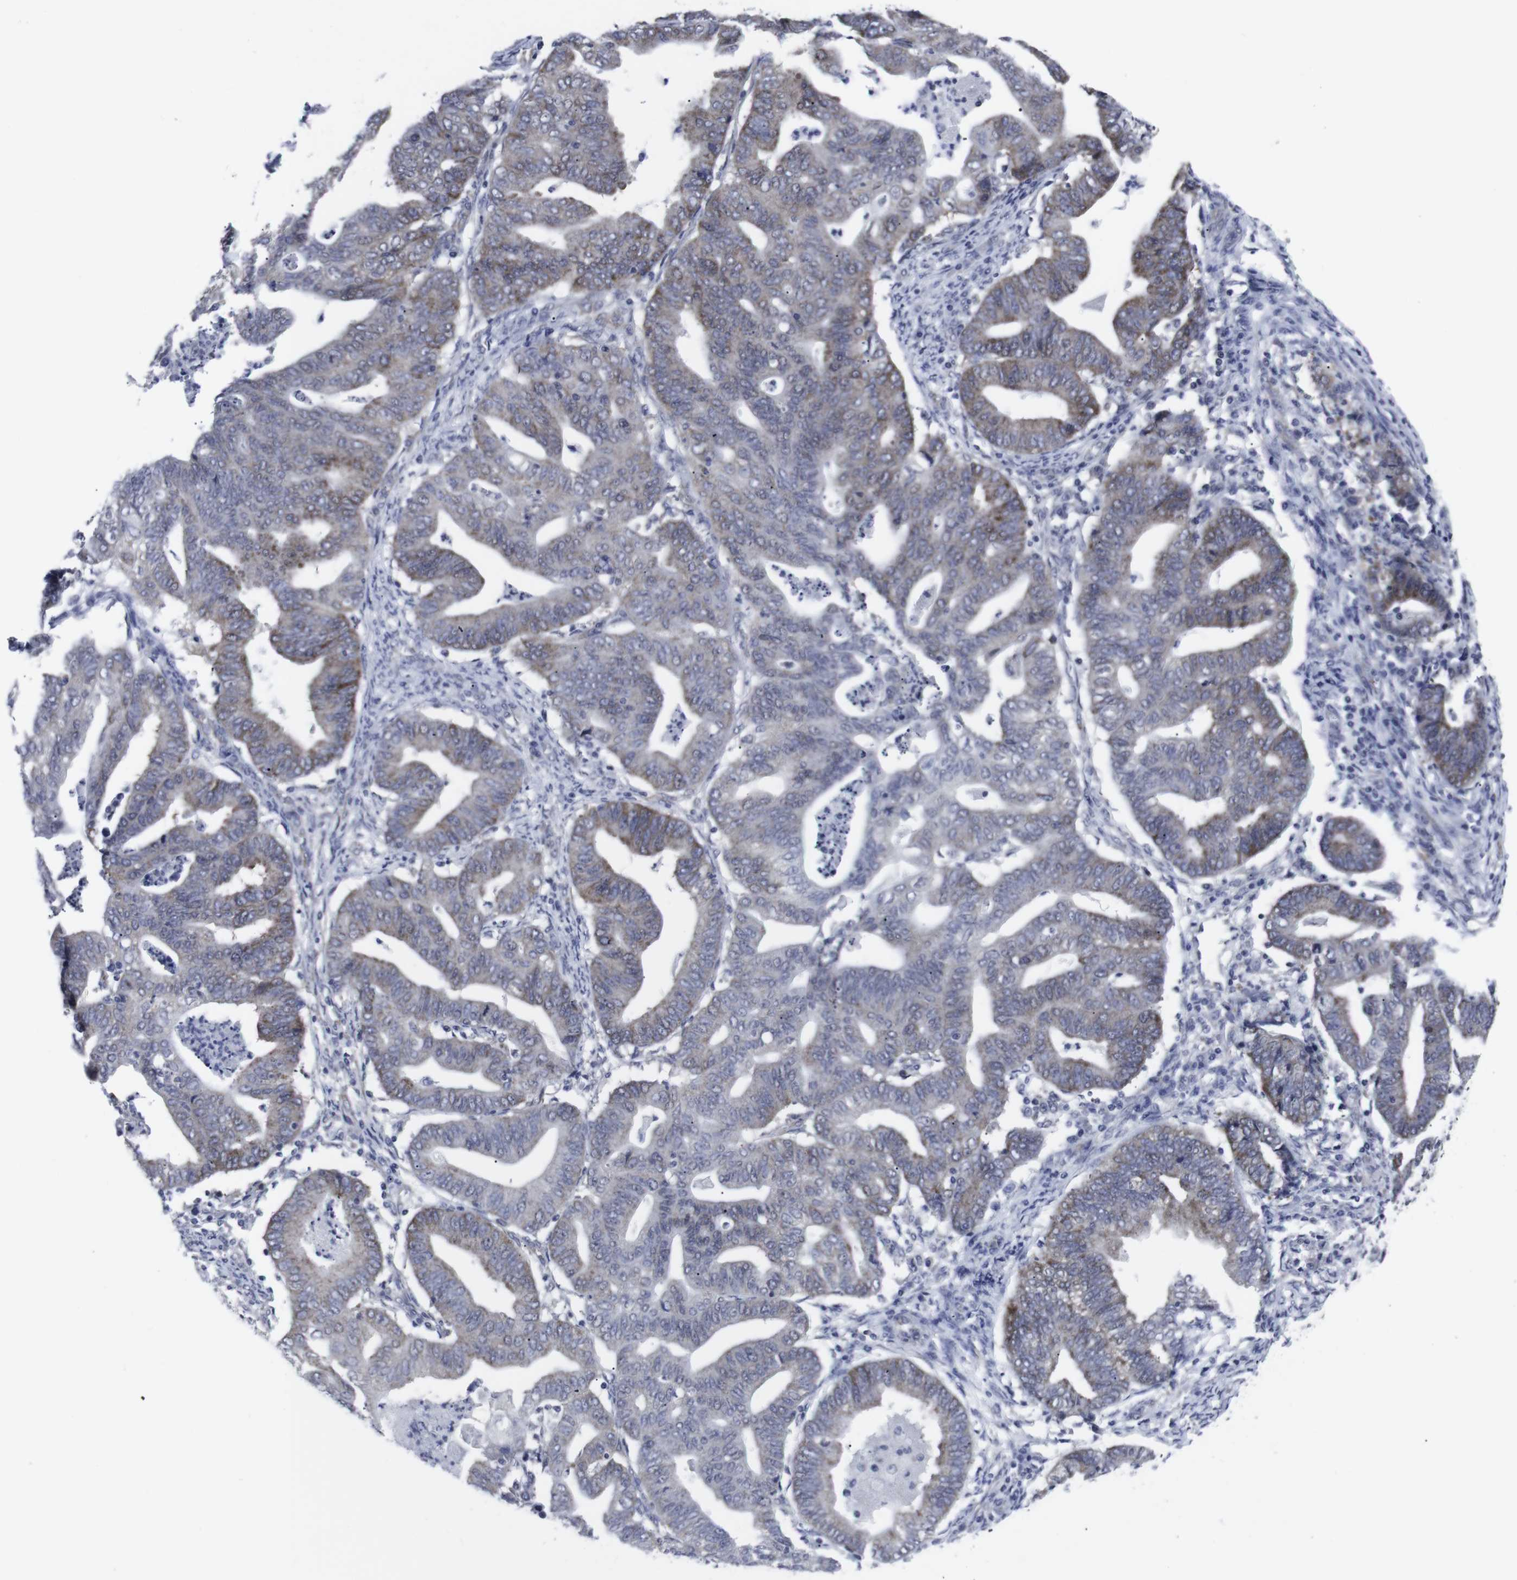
{"staining": {"intensity": "moderate", "quantity": "<25%", "location": "cytoplasmic/membranous"}, "tissue": "endometrial cancer", "cell_type": "Tumor cells", "image_type": "cancer", "snomed": [{"axis": "morphology", "description": "Adenocarcinoma, NOS"}, {"axis": "topography", "description": "Endometrium"}], "caption": "A micrograph of human endometrial cancer (adenocarcinoma) stained for a protein demonstrates moderate cytoplasmic/membranous brown staining in tumor cells.", "gene": "GEMIN2", "patient": {"sex": "female", "age": 79}}